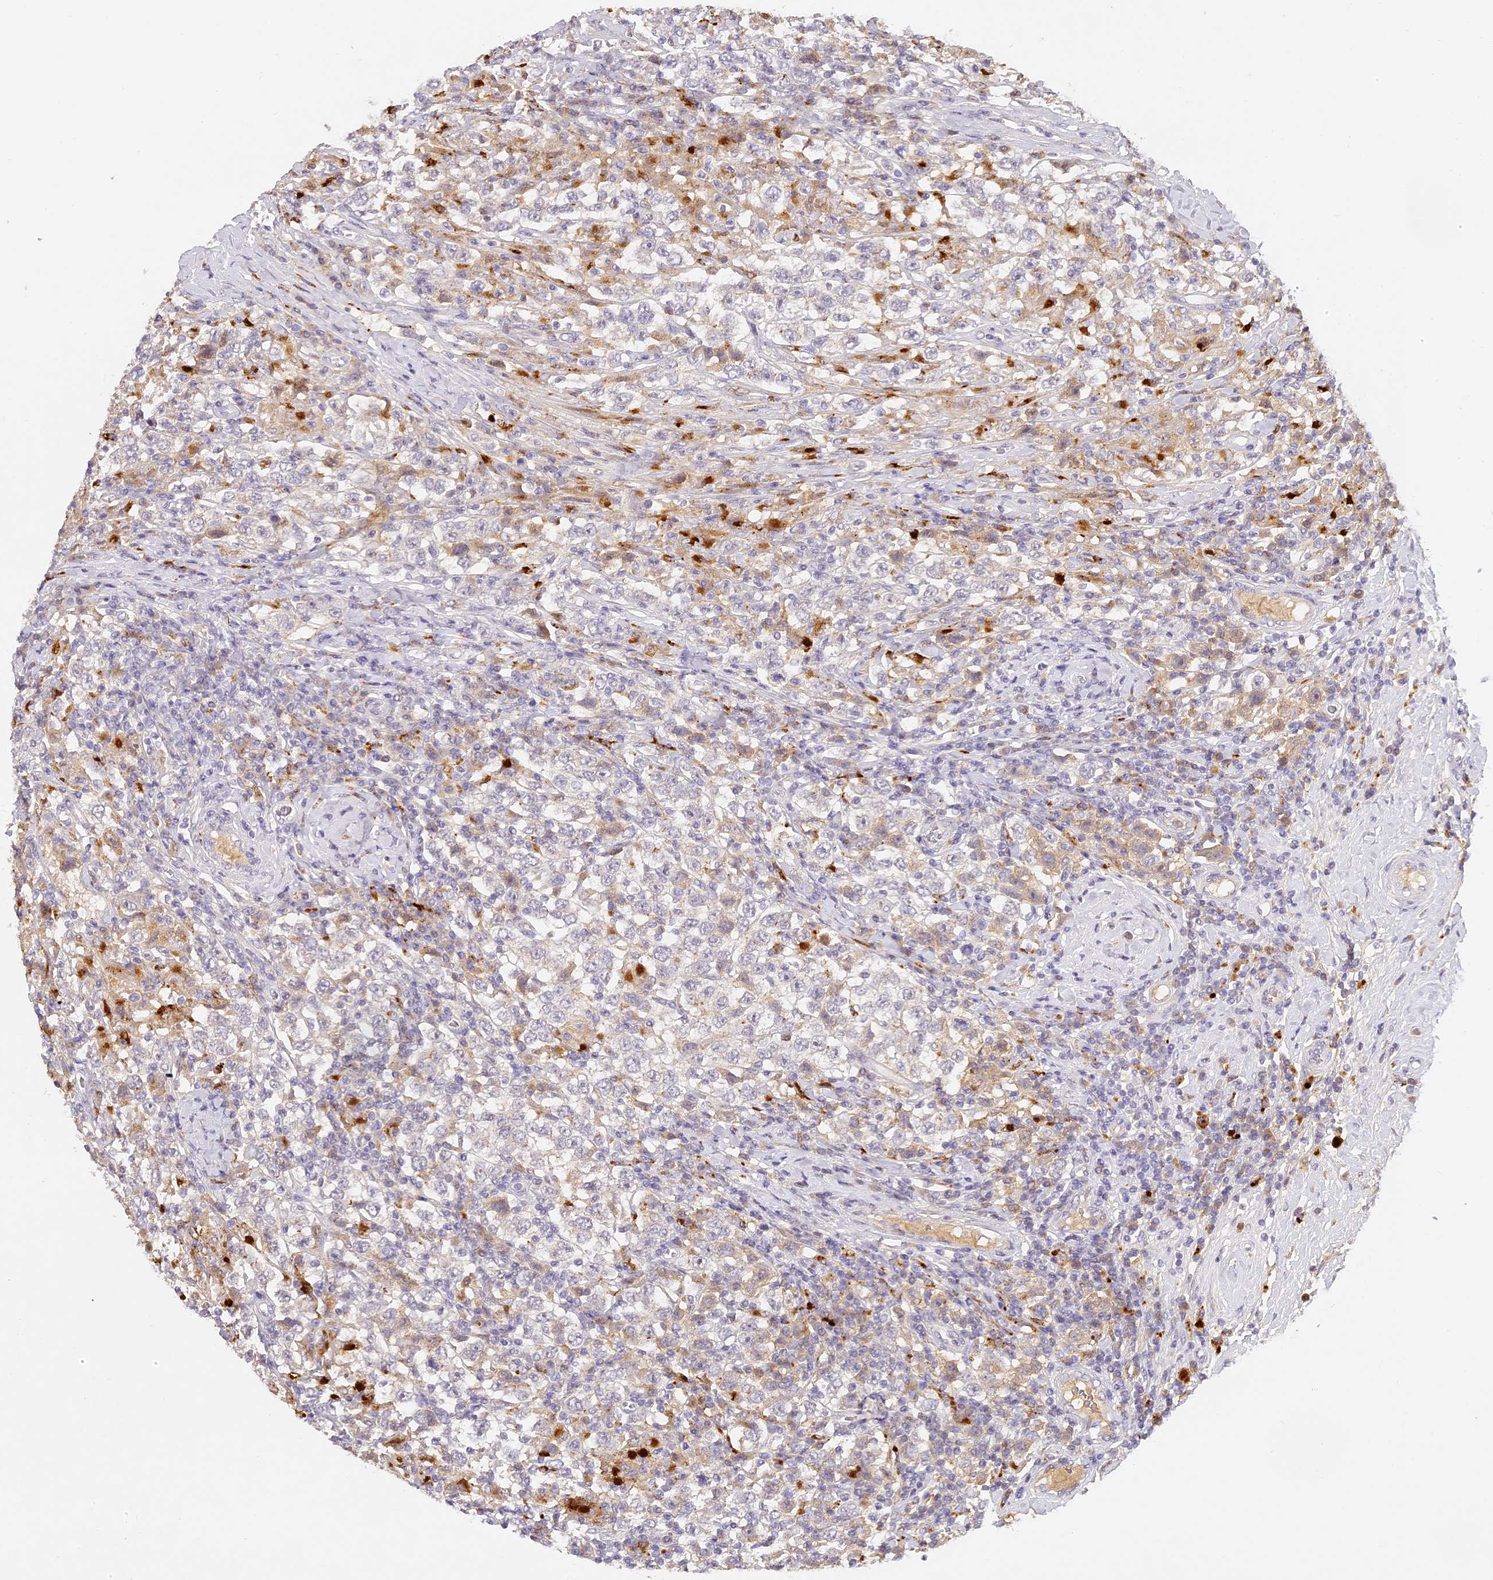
{"staining": {"intensity": "moderate", "quantity": "<25%", "location": "cytoplasmic/membranous"}, "tissue": "testis cancer", "cell_type": "Tumor cells", "image_type": "cancer", "snomed": [{"axis": "morphology", "description": "Seminoma, NOS"}, {"axis": "topography", "description": "Testis"}], "caption": "The immunohistochemical stain labels moderate cytoplasmic/membranous expression in tumor cells of seminoma (testis) tissue.", "gene": "ELL3", "patient": {"sex": "male", "age": 41}}